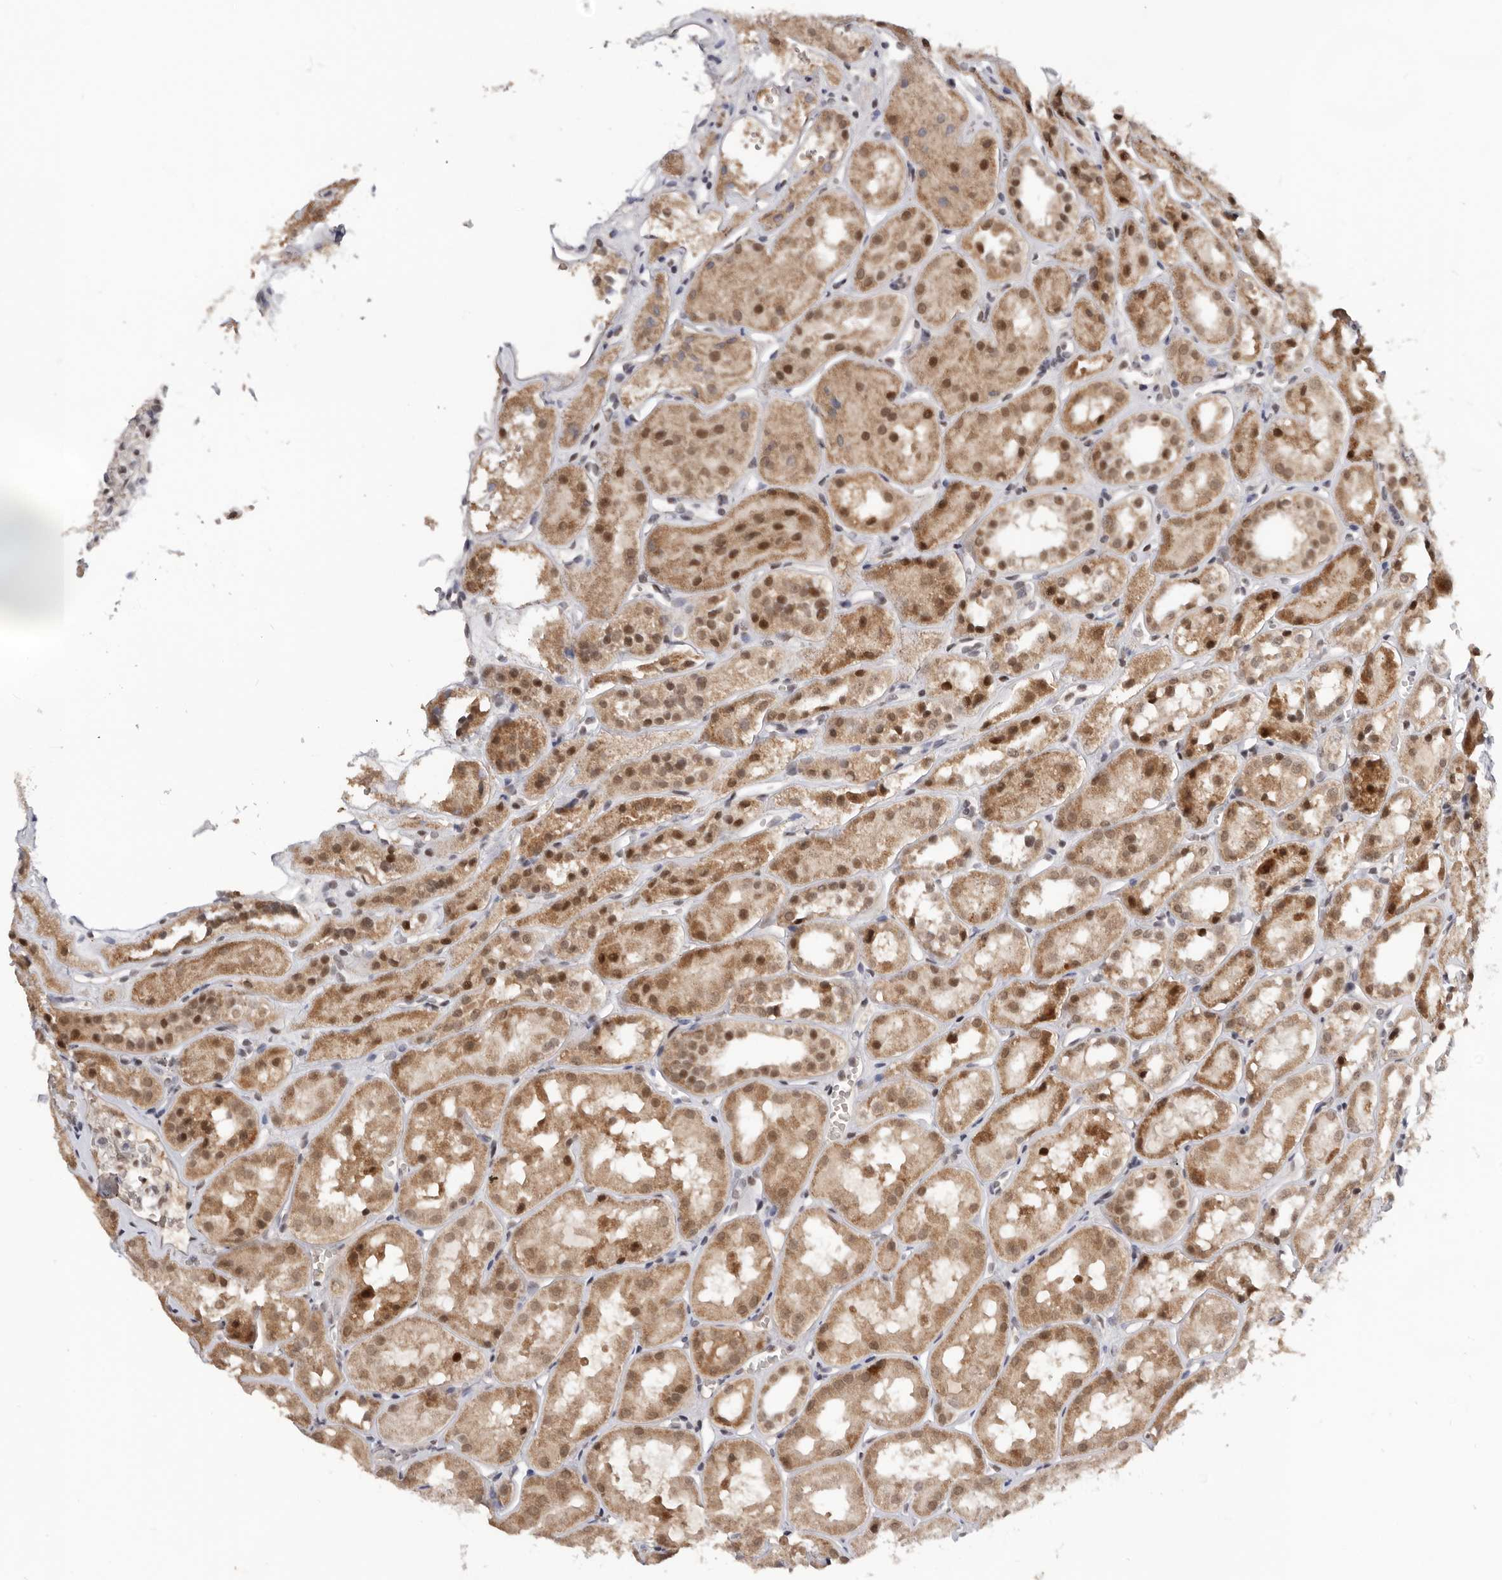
{"staining": {"intensity": "negative", "quantity": "none", "location": "none"}, "tissue": "kidney", "cell_type": "Cells in glomeruli", "image_type": "normal", "snomed": [{"axis": "morphology", "description": "Normal tissue, NOS"}, {"axis": "topography", "description": "Kidney"}], "caption": "A high-resolution histopathology image shows immunohistochemistry (IHC) staining of normal kidney, which exhibits no significant expression in cells in glomeruli.", "gene": "BRCA2", "patient": {"sex": "male", "age": 16}}